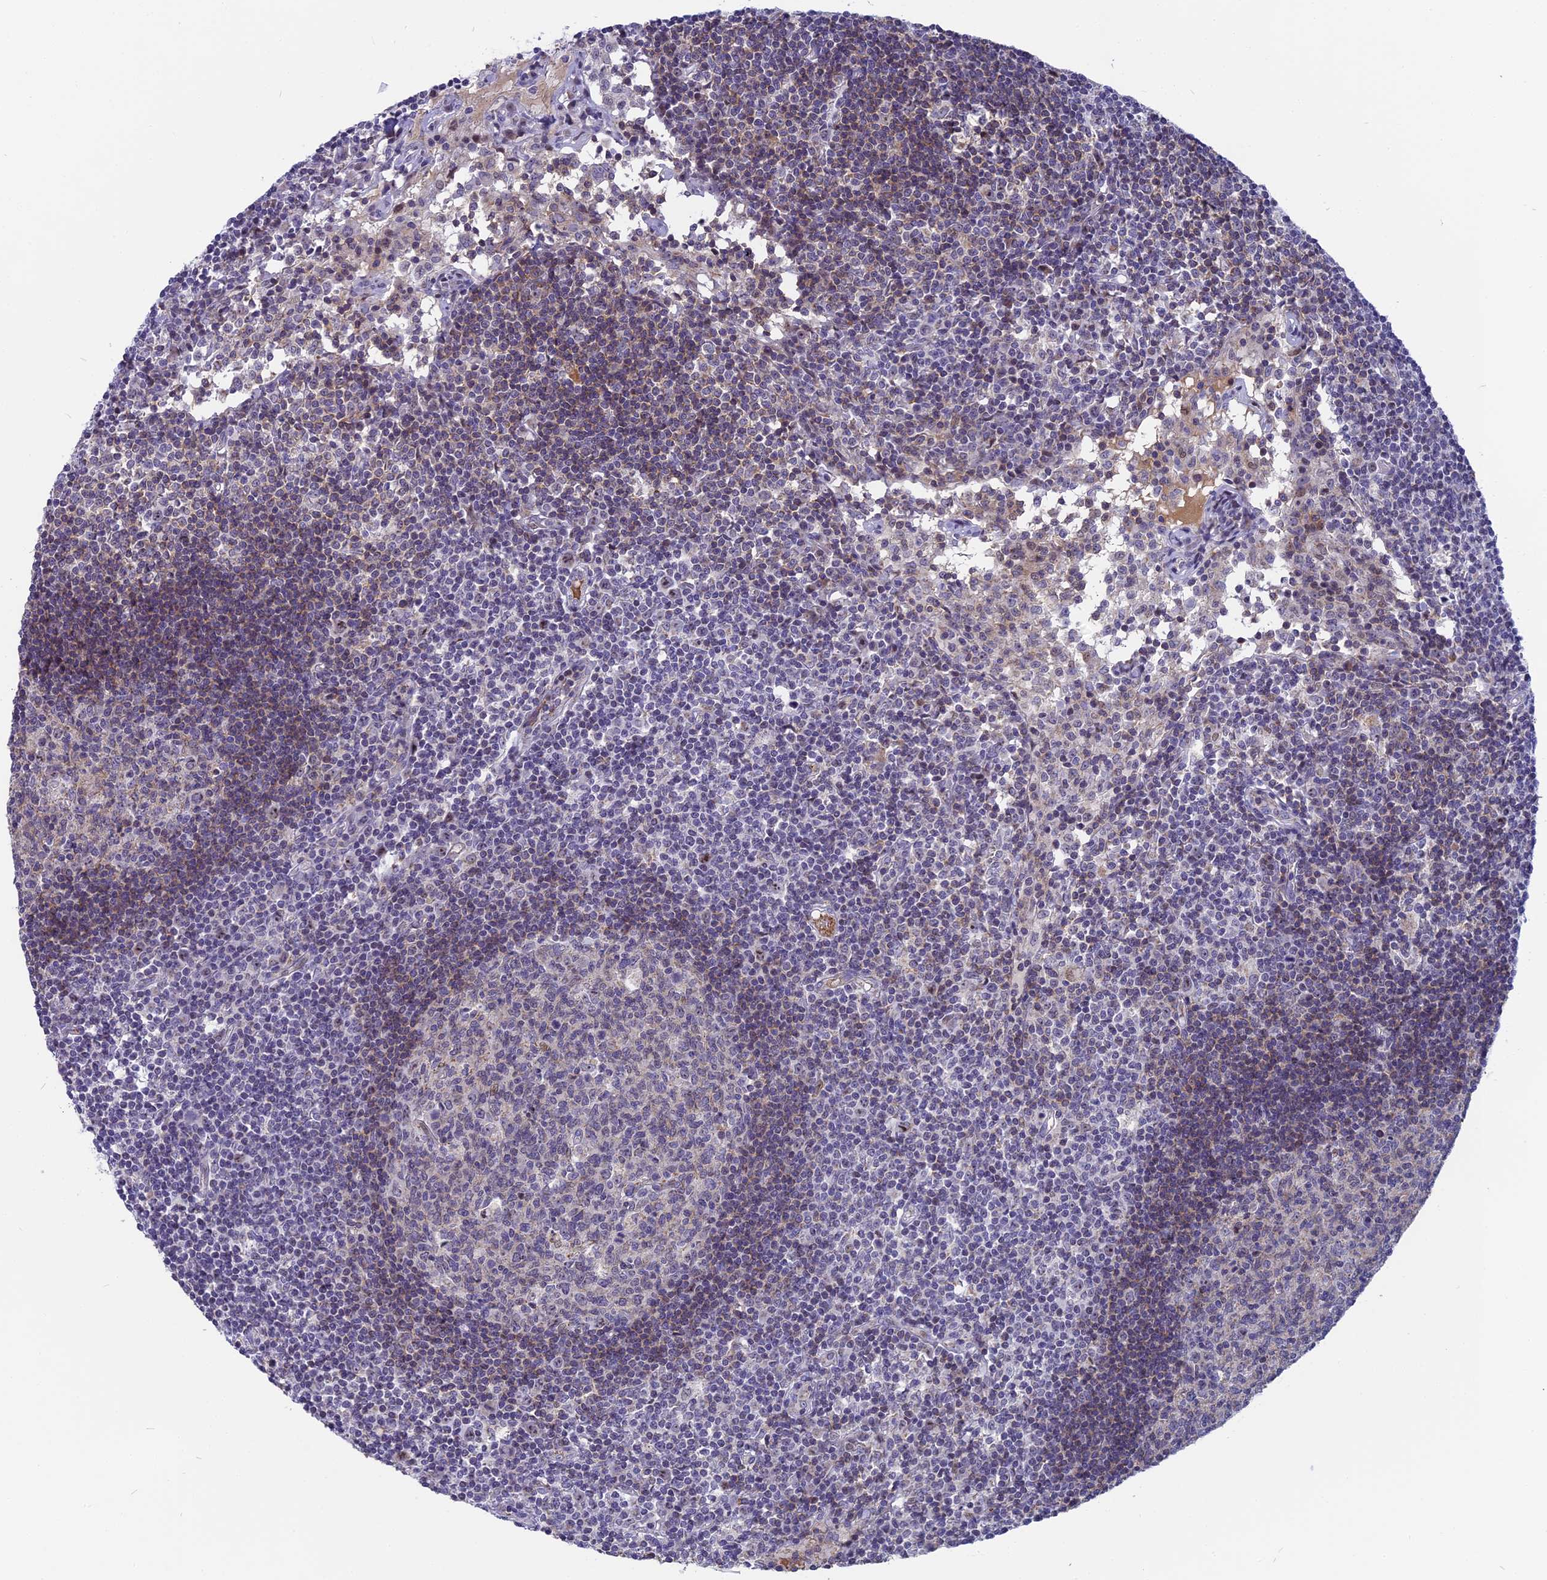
{"staining": {"intensity": "moderate", "quantity": "<25%", "location": "cytoplasmic/membranous,nuclear"}, "tissue": "lymph node", "cell_type": "Germinal center cells", "image_type": "normal", "snomed": [{"axis": "morphology", "description": "Normal tissue, NOS"}, {"axis": "topography", "description": "Lymph node"}], "caption": "A brown stain highlights moderate cytoplasmic/membranous,nuclear positivity of a protein in germinal center cells of normal human lymph node.", "gene": "DTWD1", "patient": {"sex": "female", "age": 55}}